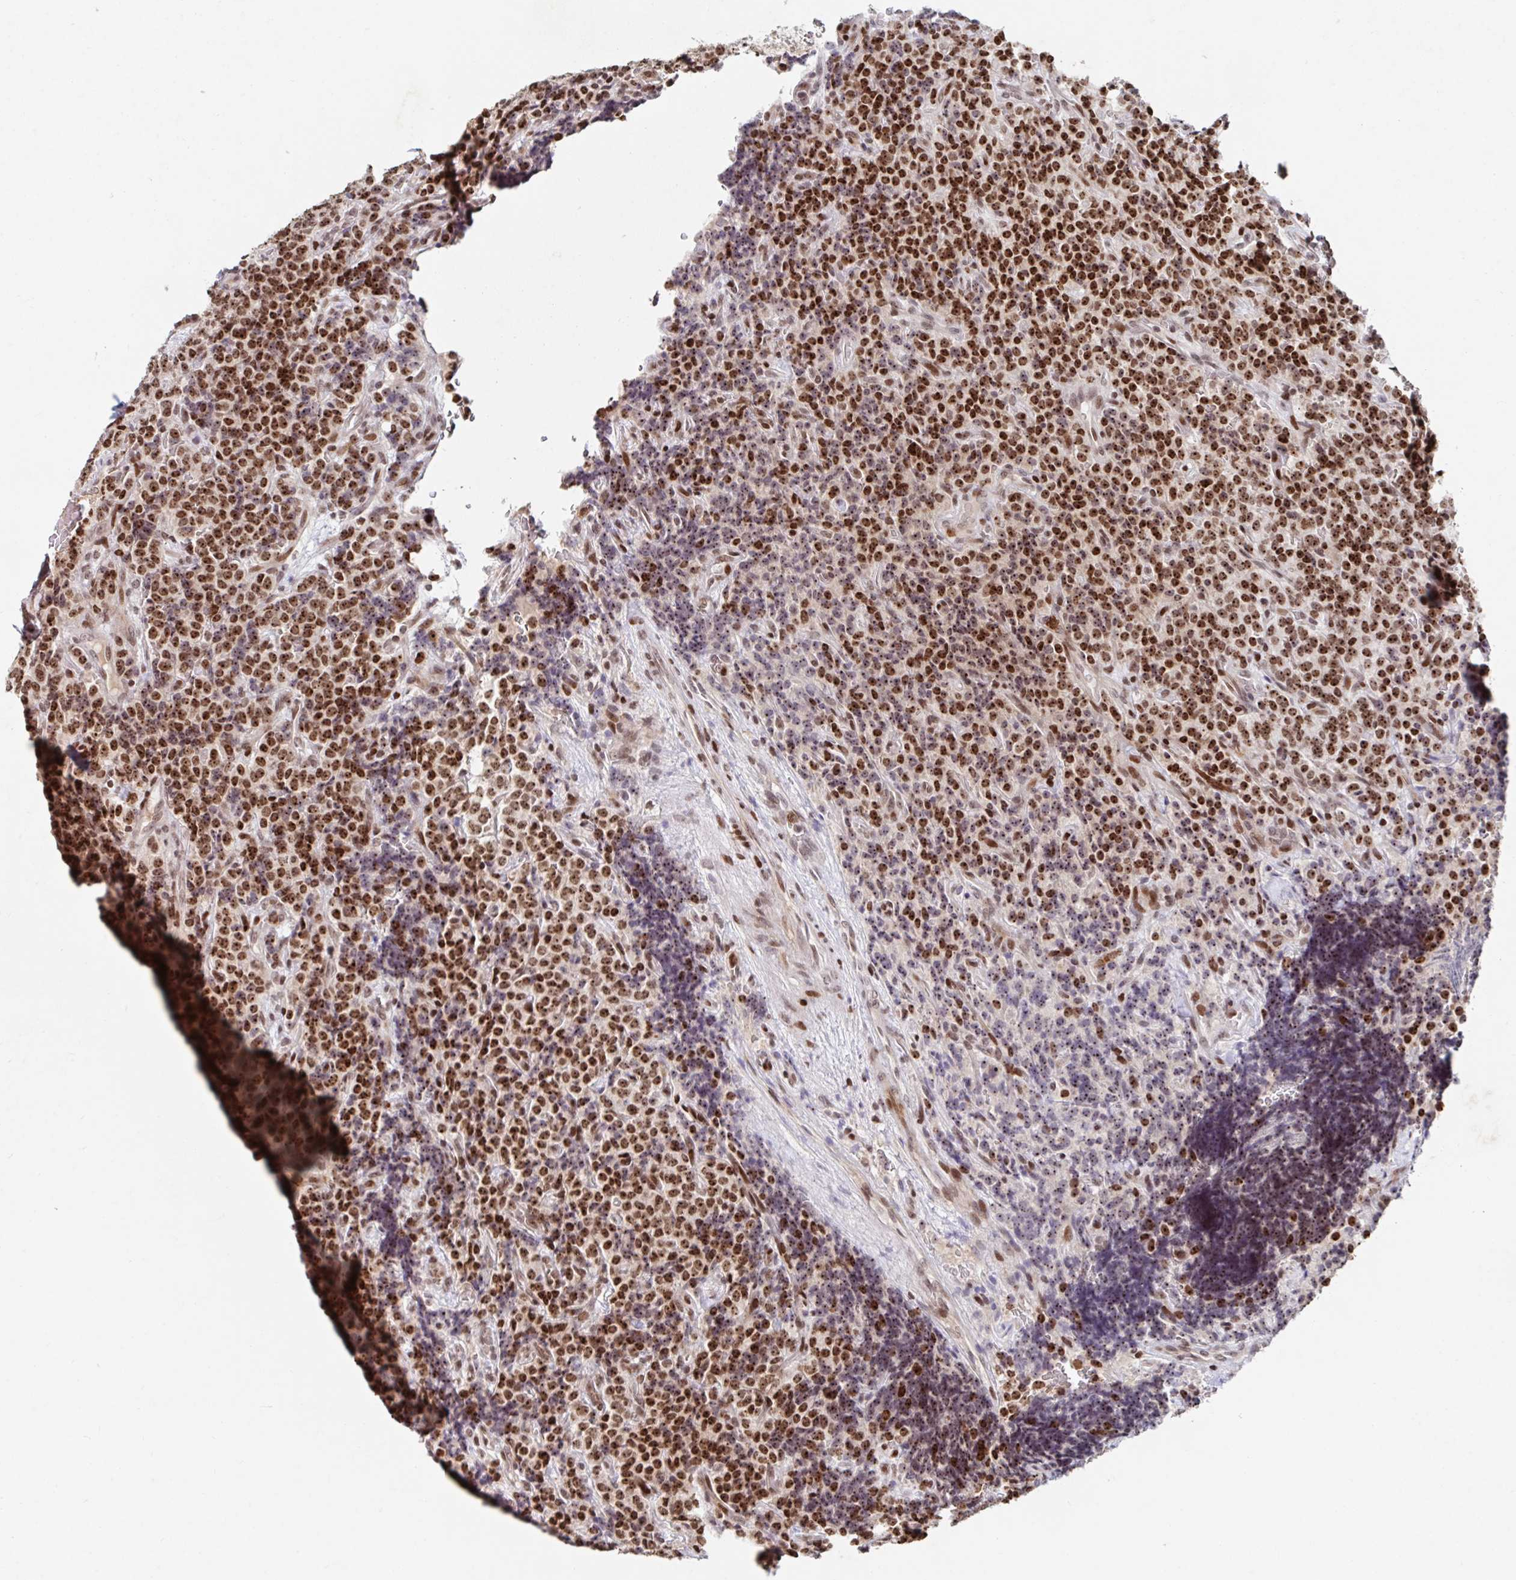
{"staining": {"intensity": "strong", "quantity": ">75%", "location": "nuclear"}, "tissue": "carcinoid", "cell_type": "Tumor cells", "image_type": "cancer", "snomed": [{"axis": "morphology", "description": "Carcinoid, malignant, NOS"}, {"axis": "topography", "description": "Pancreas"}], "caption": "Carcinoid was stained to show a protein in brown. There is high levels of strong nuclear staining in approximately >75% of tumor cells. The staining was performed using DAB (3,3'-diaminobenzidine), with brown indicating positive protein expression. Nuclei are stained blue with hematoxylin.", "gene": "C19orf53", "patient": {"sex": "male", "age": 36}}